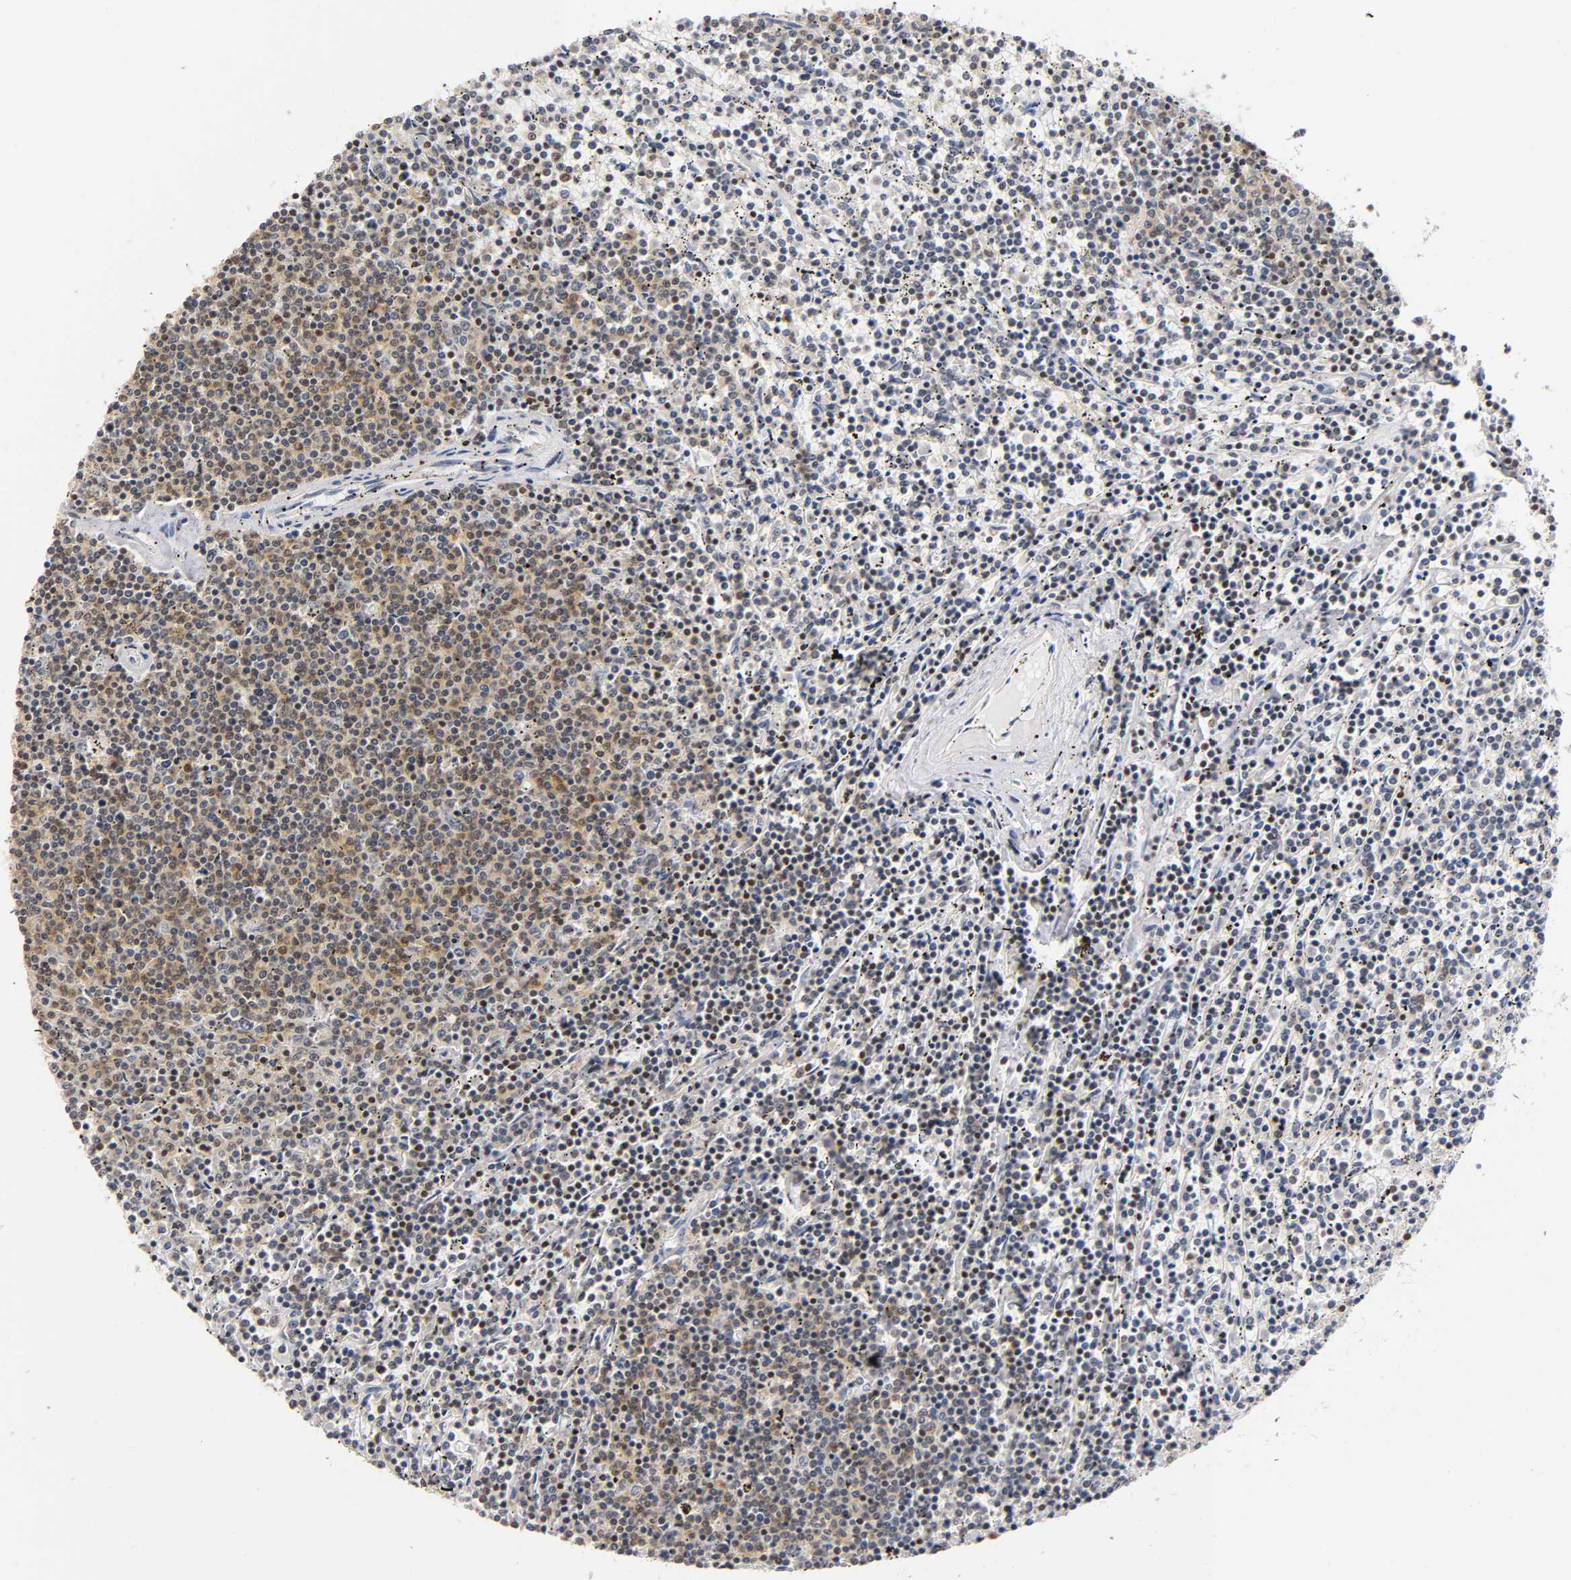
{"staining": {"intensity": "weak", "quantity": "25%-75%", "location": "cytoplasmic/membranous,nuclear"}, "tissue": "lymphoma", "cell_type": "Tumor cells", "image_type": "cancer", "snomed": [{"axis": "morphology", "description": "Malignant lymphoma, non-Hodgkin's type, Low grade"}, {"axis": "topography", "description": "Spleen"}], "caption": "Lymphoma was stained to show a protein in brown. There is low levels of weak cytoplasmic/membranous and nuclear expression in approximately 25%-75% of tumor cells.", "gene": "RUNX1", "patient": {"sex": "female", "age": 50}}